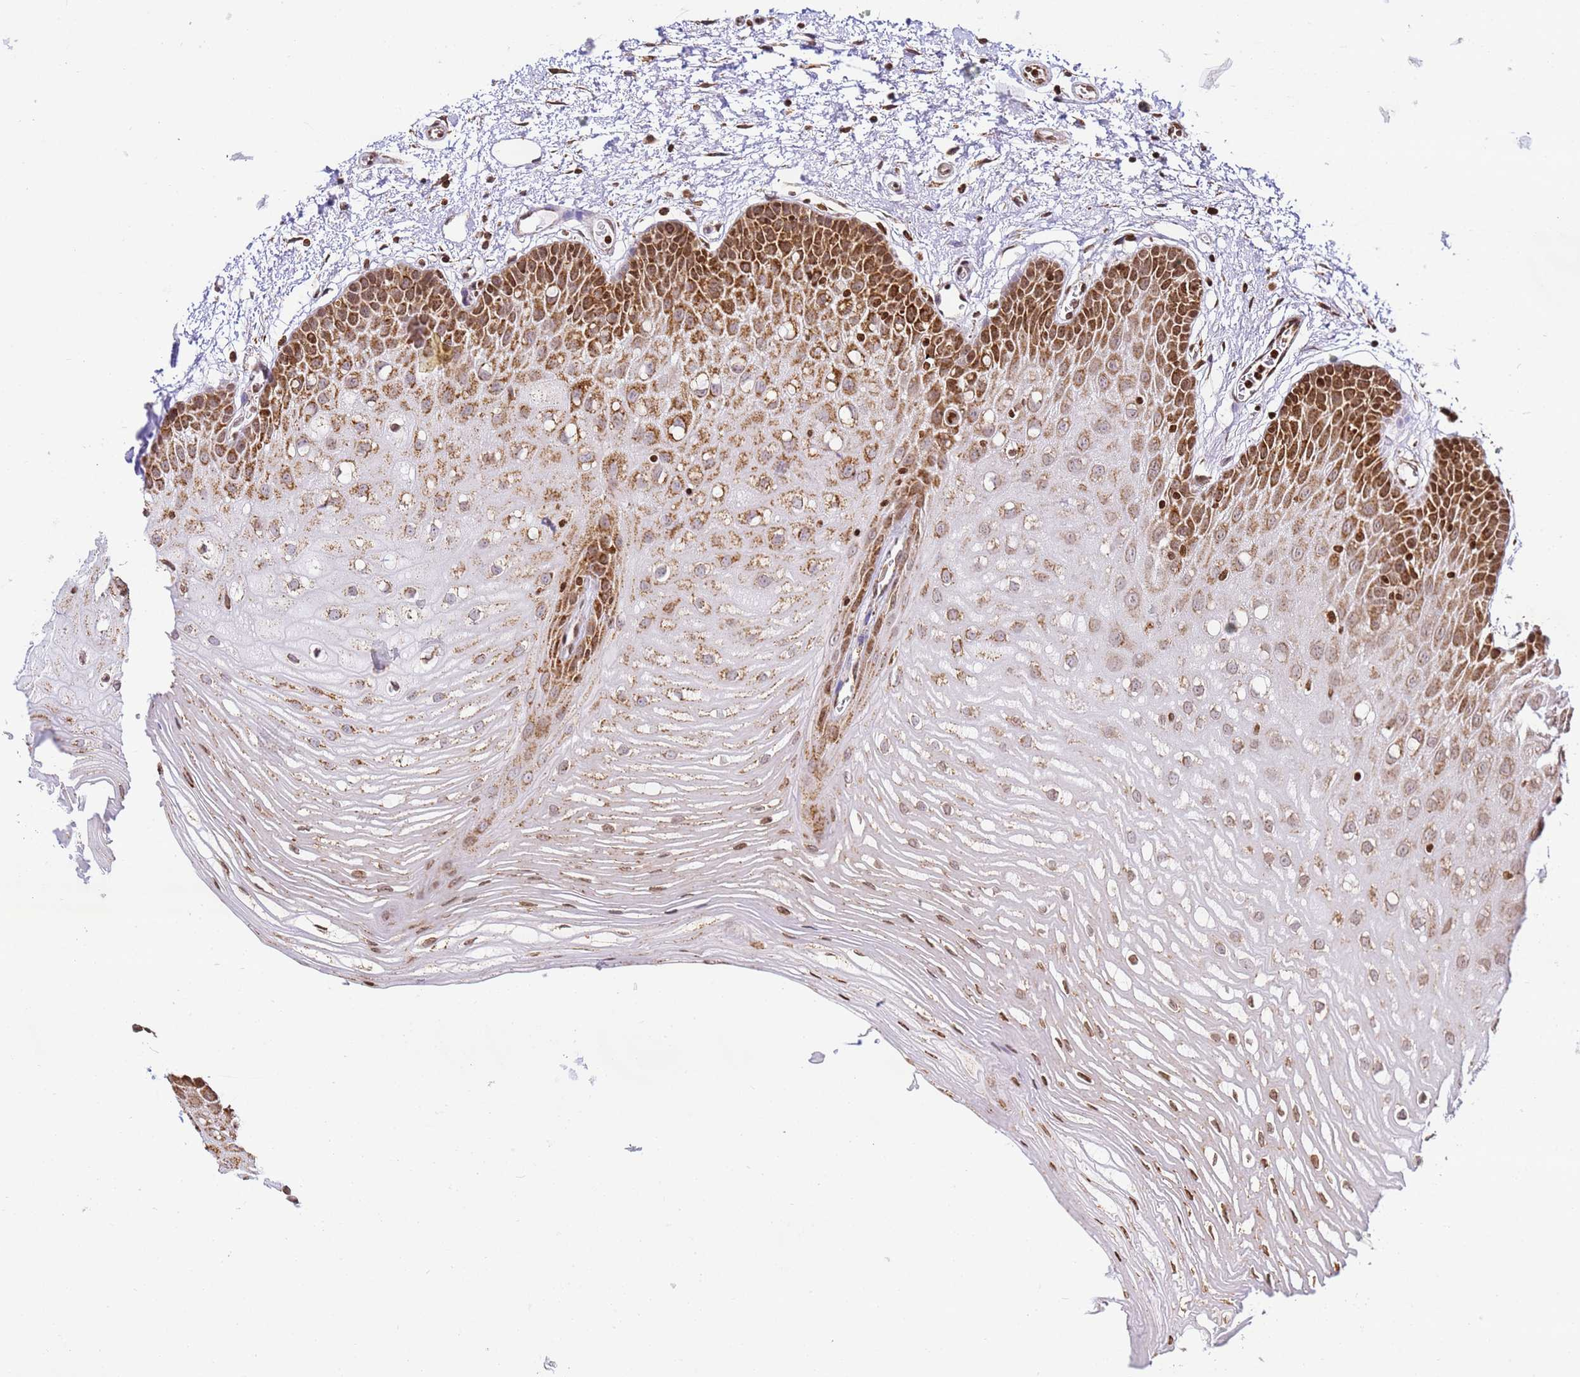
{"staining": {"intensity": "strong", "quantity": "25%-75%", "location": "cytoplasmic/membranous"}, "tissue": "oral mucosa", "cell_type": "Squamous epithelial cells", "image_type": "normal", "snomed": [{"axis": "morphology", "description": "Normal tissue, NOS"}, {"axis": "topography", "description": "Oral tissue"}, {"axis": "topography", "description": "Tounge, NOS"}], "caption": "Immunohistochemical staining of benign oral mucosa shows 25%-75% levels of strong cytoplasmic/membranous protein expression in approximately 25%-75% of squamous epithelial cells.", "gene": "HSPE1", "patient": {"sex": "female", "age": 73}}